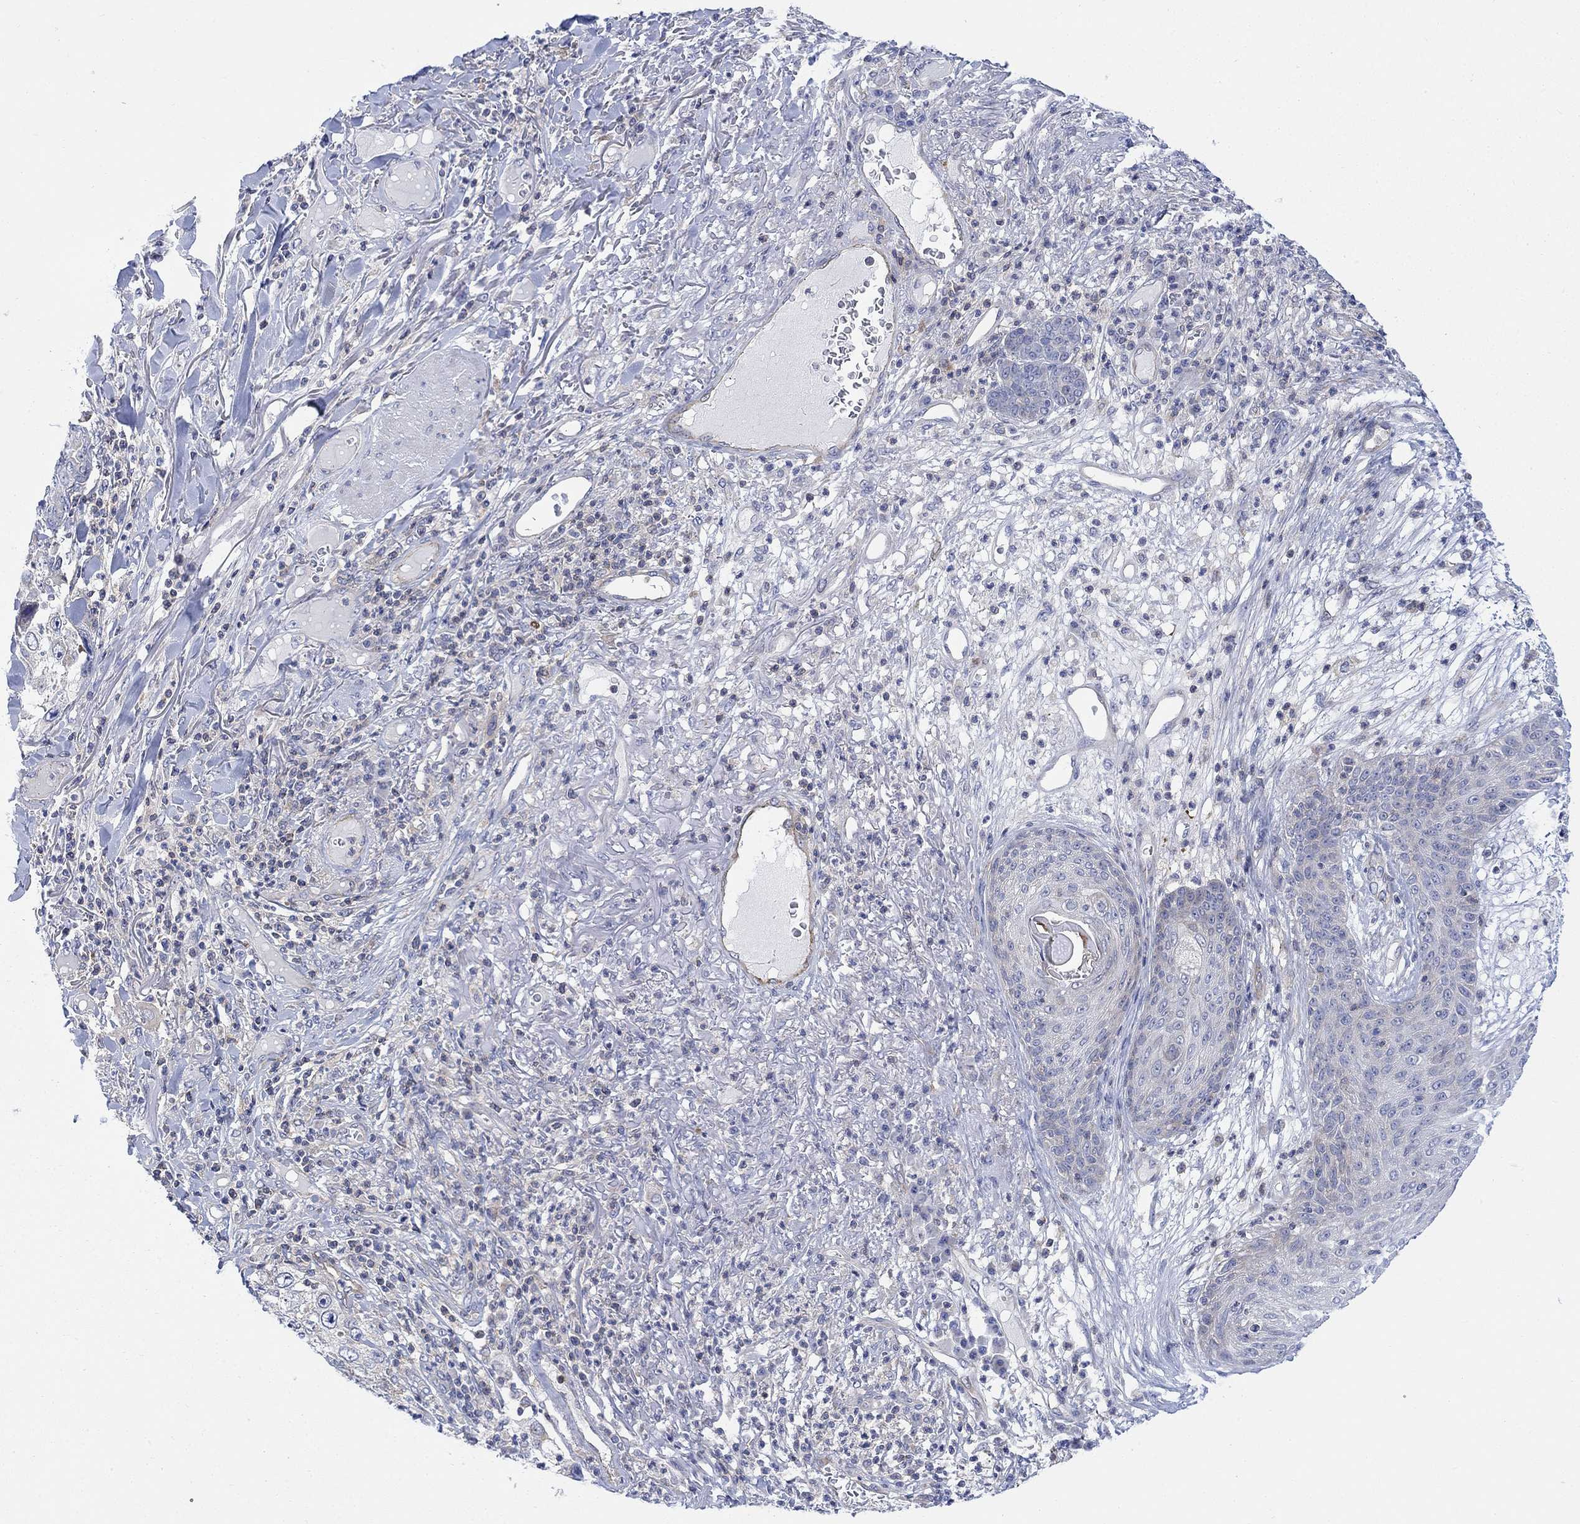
{"staining": {"intensity": "negative", "quantity": "none", "location": "none"}, "tissue": "skin cancer", "cell_type": "Tumor cells", "image_type": "cancer", "snomed": [{"axis": "morphology", "description": "Squamous cell carcinoma, NOS"}, {"axis": "topography", "description": "Skin"}], "caption": "This micrograph is of skin cancer (squamous cell carcinoma) stained with immunohistochemistry to label a protein in brown with the nuclei are counter-stained blue. There is no positivity in tumor cells.", "gene": "ARSK", "patient": {"sex": "male", "age": 82}}